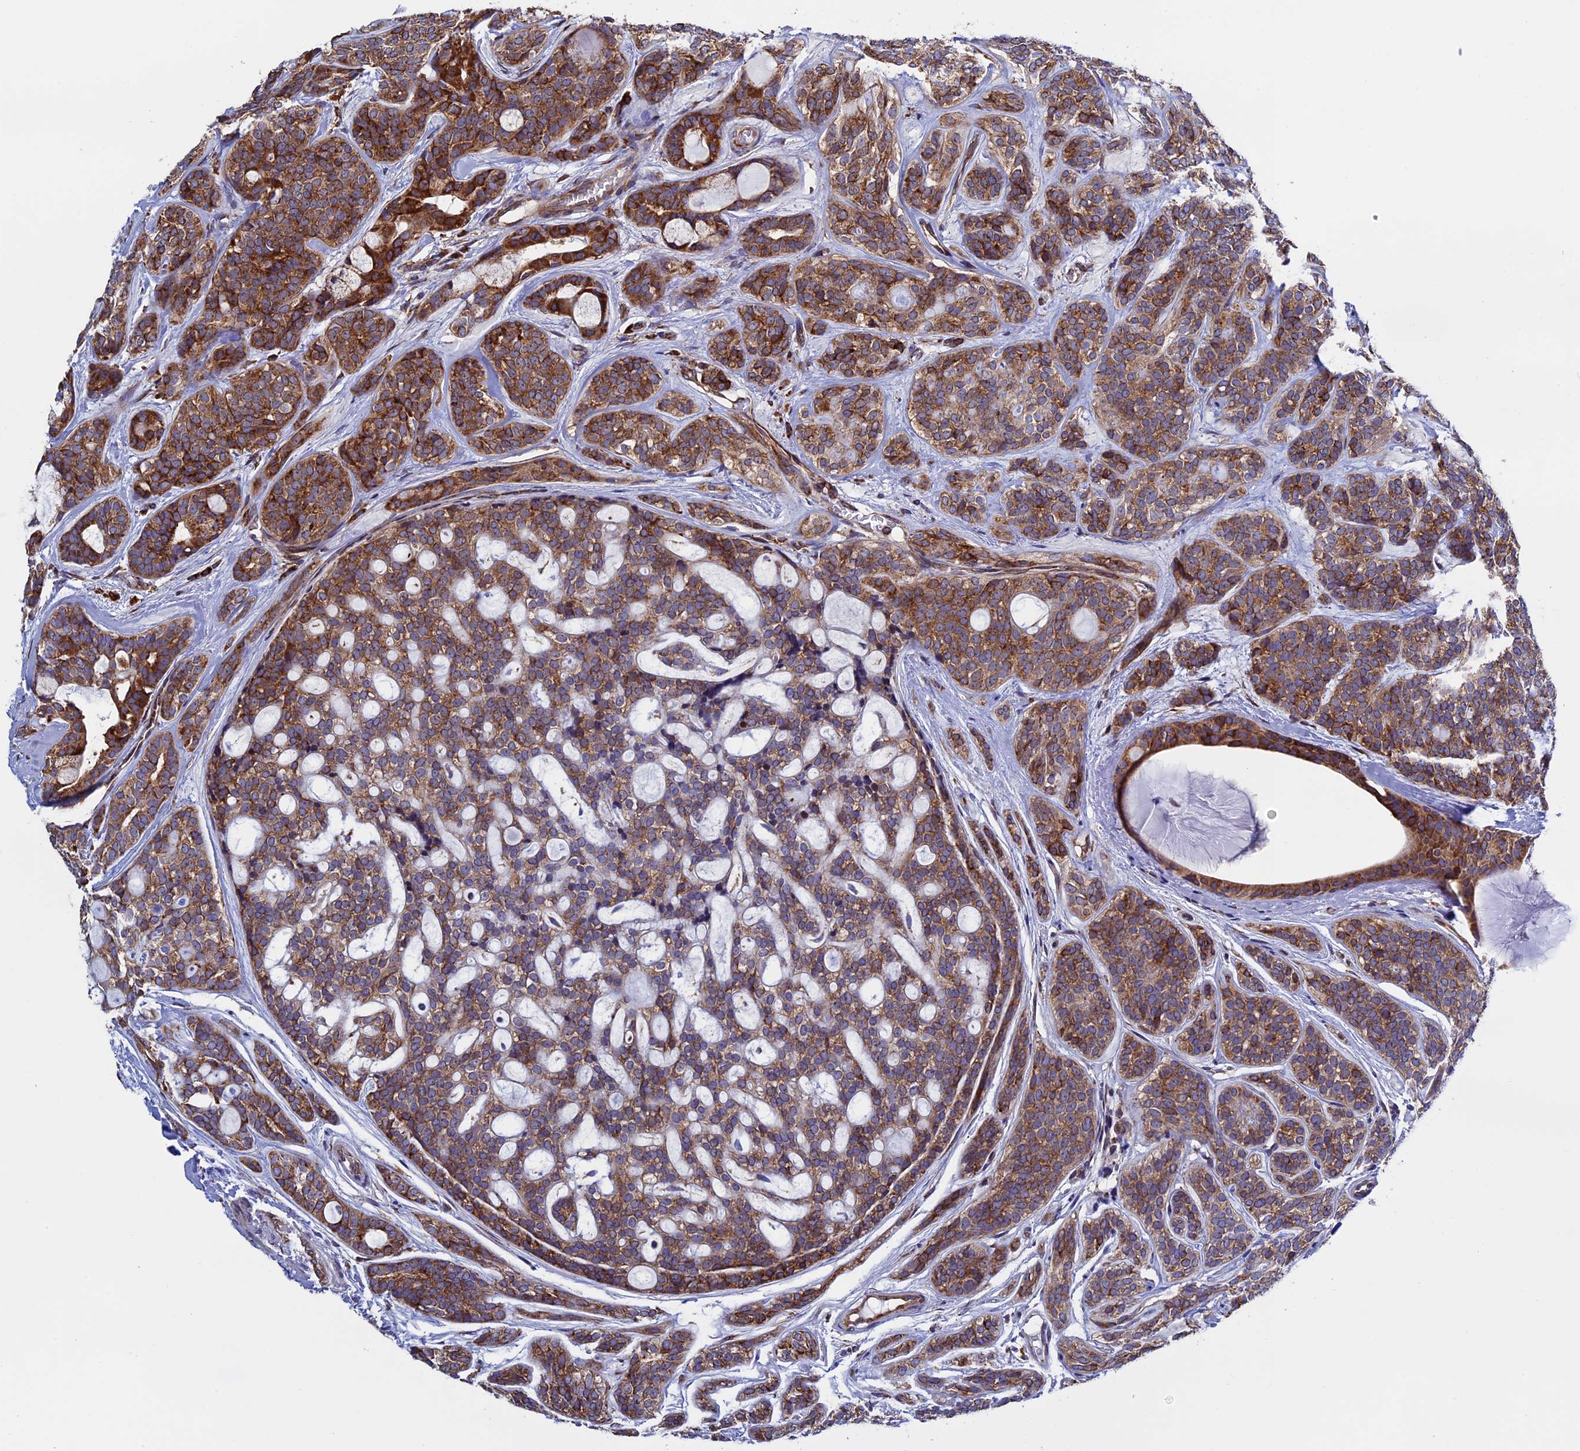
{"staining": {"intensity": "moderate", "quantity": ">75%", "location": "cytoplasmic/membranous"}, "tissue": "head and neck cancer", "cell_type": "Tumor cells", "image_type": "cancer", "snomed": [{"axis": "morphology", "description": "Adenocarcinoma, NOS"}, {"axis": "topography", "description": "Head-Neck"}], "caption": "Protein expression by immunohistochemistry (IHC) displays moderate cytoplasmic/membranous expression in approximately >75% of tumor cells in head and neck cancer.", "gene": "SLC9A5", "patient": {"sex": "male", "age": 66}}